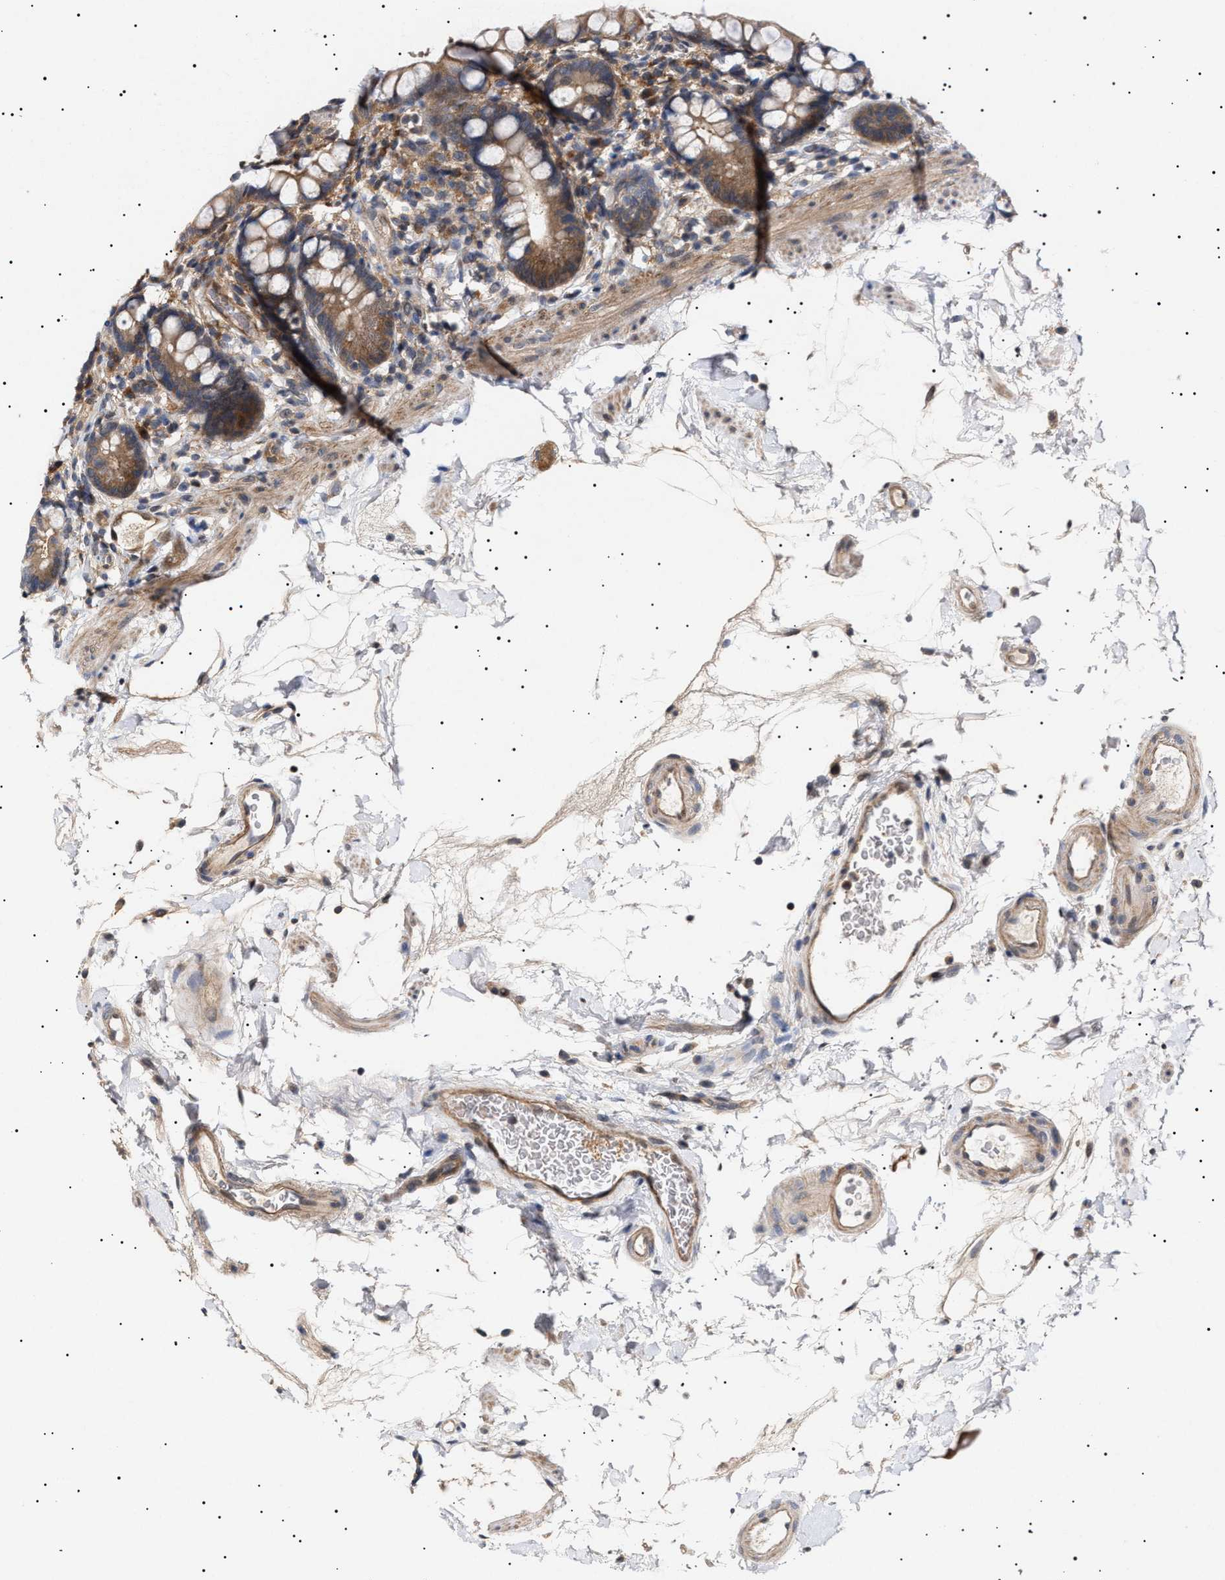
{"staining": {"intensity": "moderate", "quantity": ">75%", "location": "cytoplasmic/membranous"}, "tissue": "small intestine", "cell_type": "Glandular cells", "image_type": "normal", "snomed": [{"axis": "morphology", "description": "Normal tissue, NOS"}, {"axis": "topography", "description": "Small intestine"}], "caption": "Protein staining of normal small intestine displays moderate cytoplasmic/membranous expression in about >75% of glandular cells. The staining was performed using DAB (3,3'-diaminobenzidine), with brown indicating positive protein expression. Nuclei are stained blue with hematoxylin.", "gene": "NPLOC4", "patient": {"sex": "female", "age": 84}}